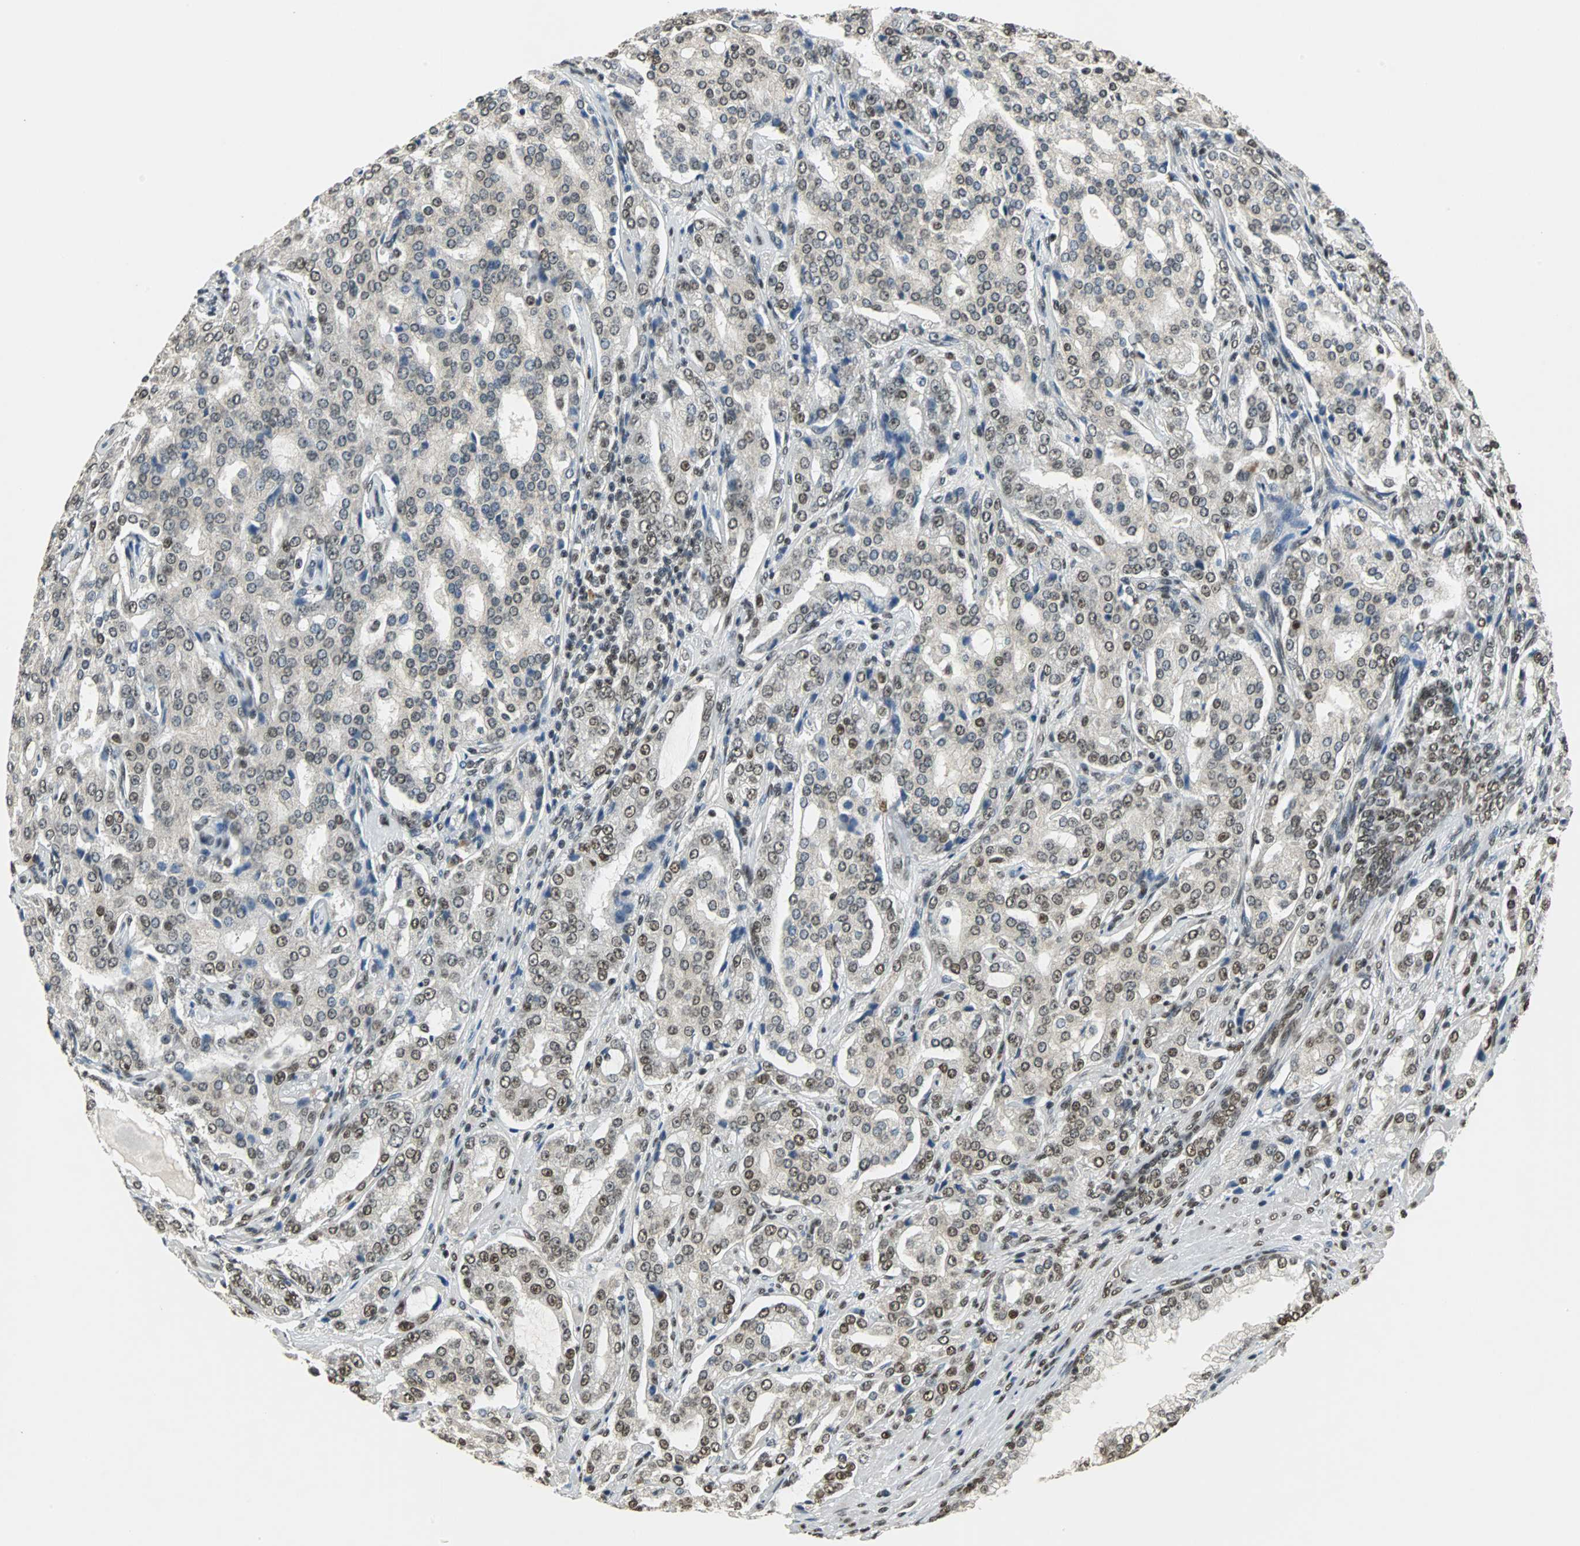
{"staining": {"intensity": "moderate", "quantity": ">75%", "location": "nuclear"}, "tissue": "prostate cancer", "cell_type": "Tumor cells", "image_type": "cancer", "snomed": [{"axis": "morphology", "description": "Adenocarcinoma, High grade"}, {"axis": "topography", "description": "Prostate"}], "caption": "DAB (3,3'-diaminobenzidine) immunohistochemical staining of human prostate cancer exhibits moderate nuclear protein expression in about >75% of tumor cells. (Stains: DAB in brown, nuclei in blue, Microscopy: brightfield microscopy at high magnification).", "gene": "RBM14", "patient": {"sex": "male", "age": 72}}